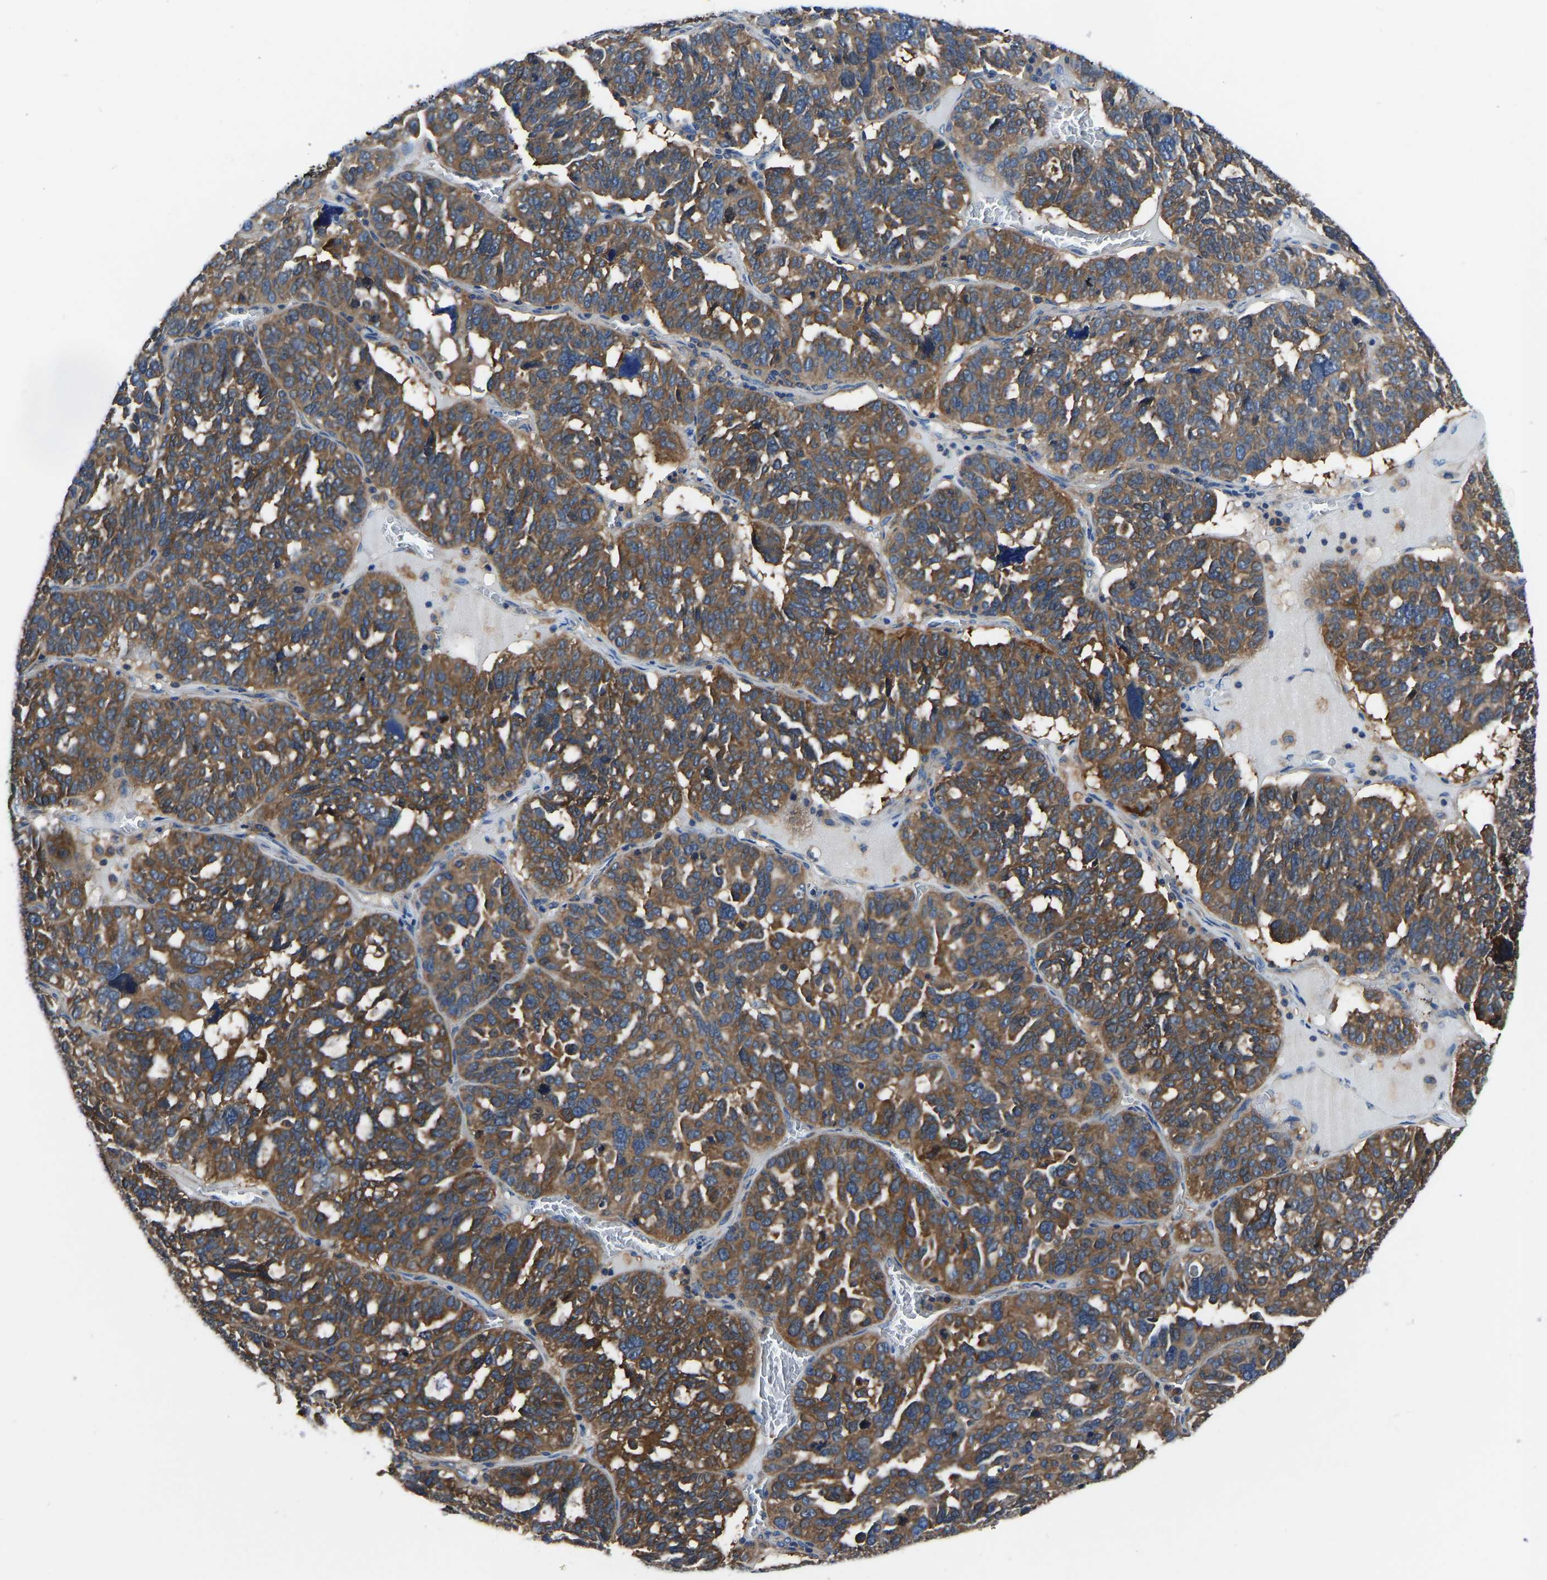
{"staining": {"intensity": "moderate", "quantity": ">75%", "location": "cytoplasmic/membranous"}, "tissue": "ovarian cancer", "cell_type": "Tumor cells", "image_type": "cancer", "snomed": [{"axis": "morphology", "description": "Cystadenocarcinoma, serous, NOS"}, {"axis": "topography", "description": "Ovary"}], "caption": "Brown immunohistochemical staining in human serous cystadenocarcinoma (ovarian) reveals moderate cytoplasmic/membranous staining in about >75% of tumor cells.", "gene": "PRKAR1A", "patient": {"sex": "female", "age": 59}}